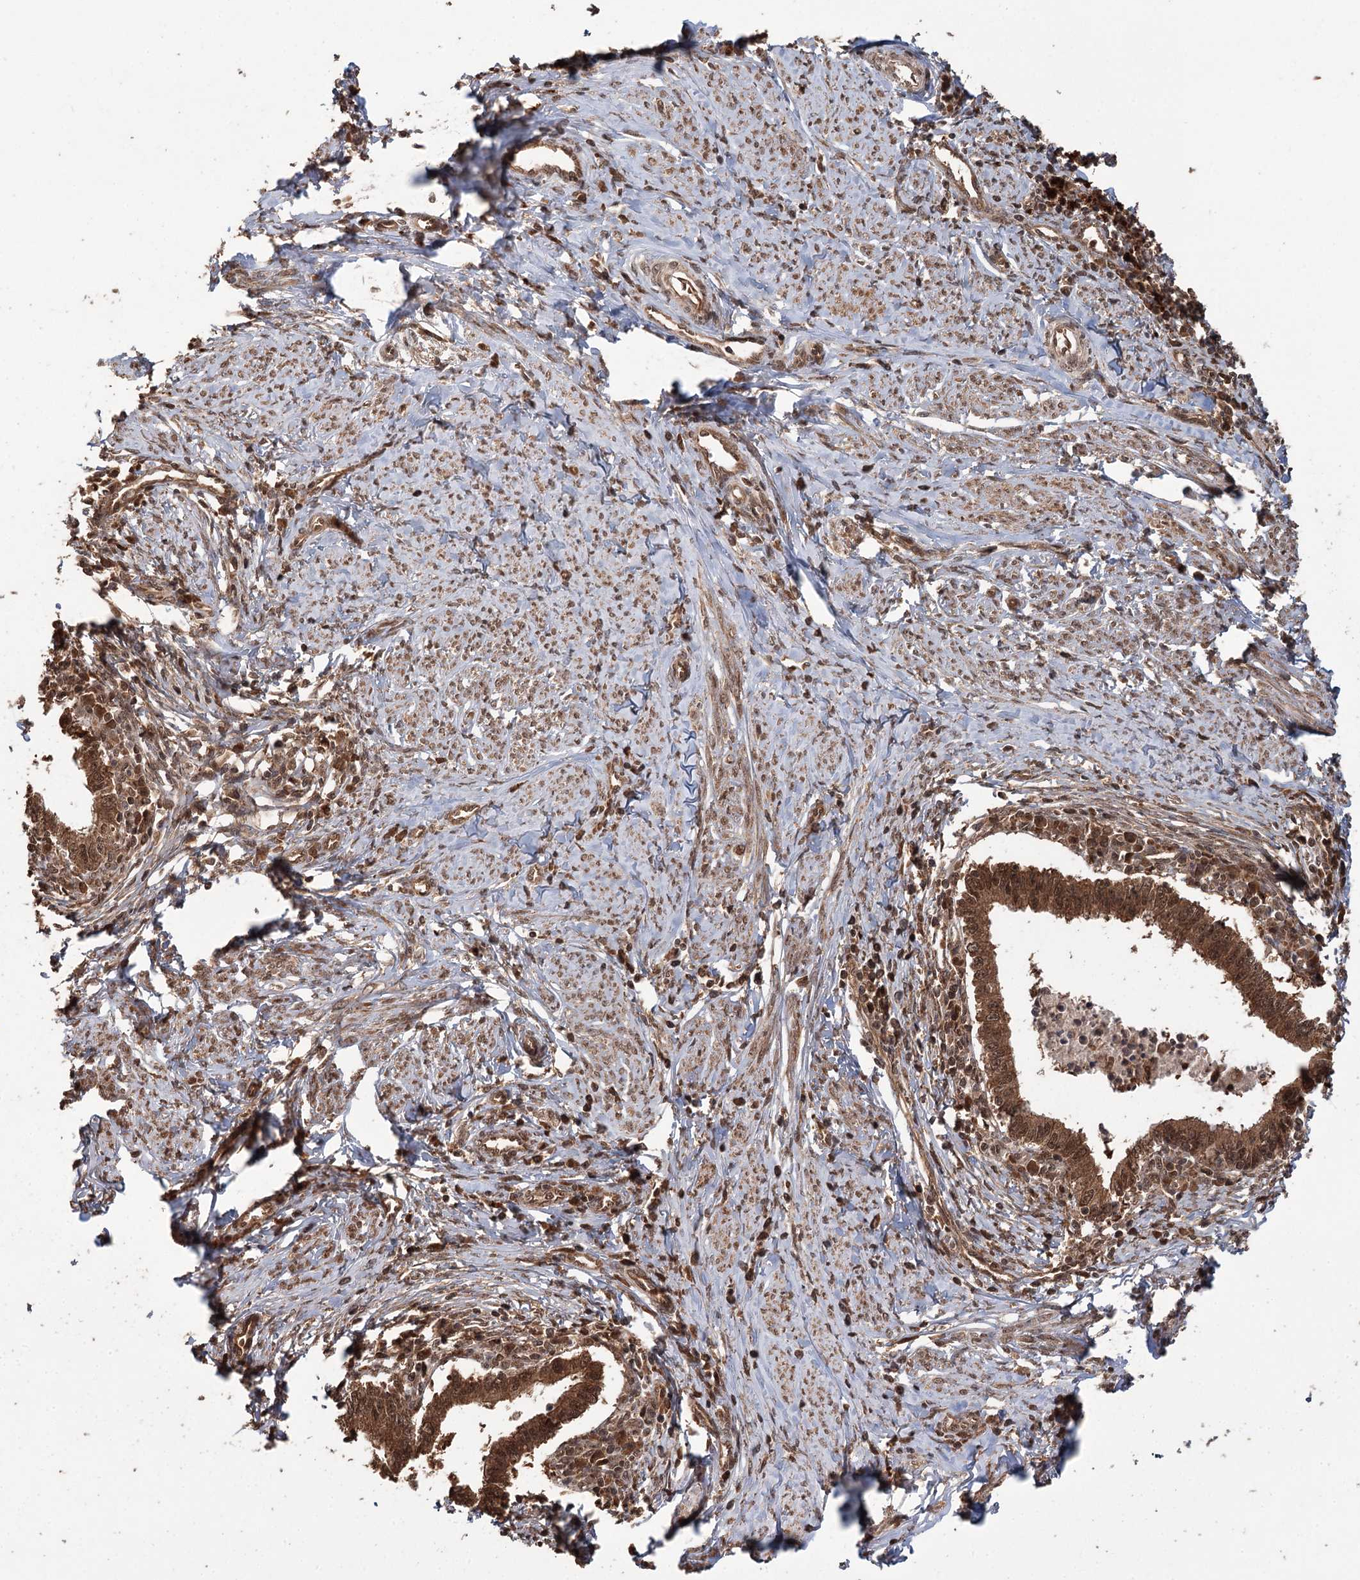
{"staining": {"intensity": "moderate", "quantity": ">75%", "location": "cytoplasmic/membranous,nuclear"}, "tissue": "cervical cancer", "cell_type": "Tumor cells", "image_type": "cancer", "snomed": [{"axis": "morphology", "description": "Adenocarcinoma, NOS"}, {"axis": "topography", "description": "Cervix"}], "caption": "Immunohistochemical staining of adenocarcinoma (cervical) exhibits medium levels of moderate cytoplasmic/membranous and nuclear protein positivity in approximately >75% of tumor cells.", "gene": "N6AMT1", "patient": {"sex": "female", "age": 36}}